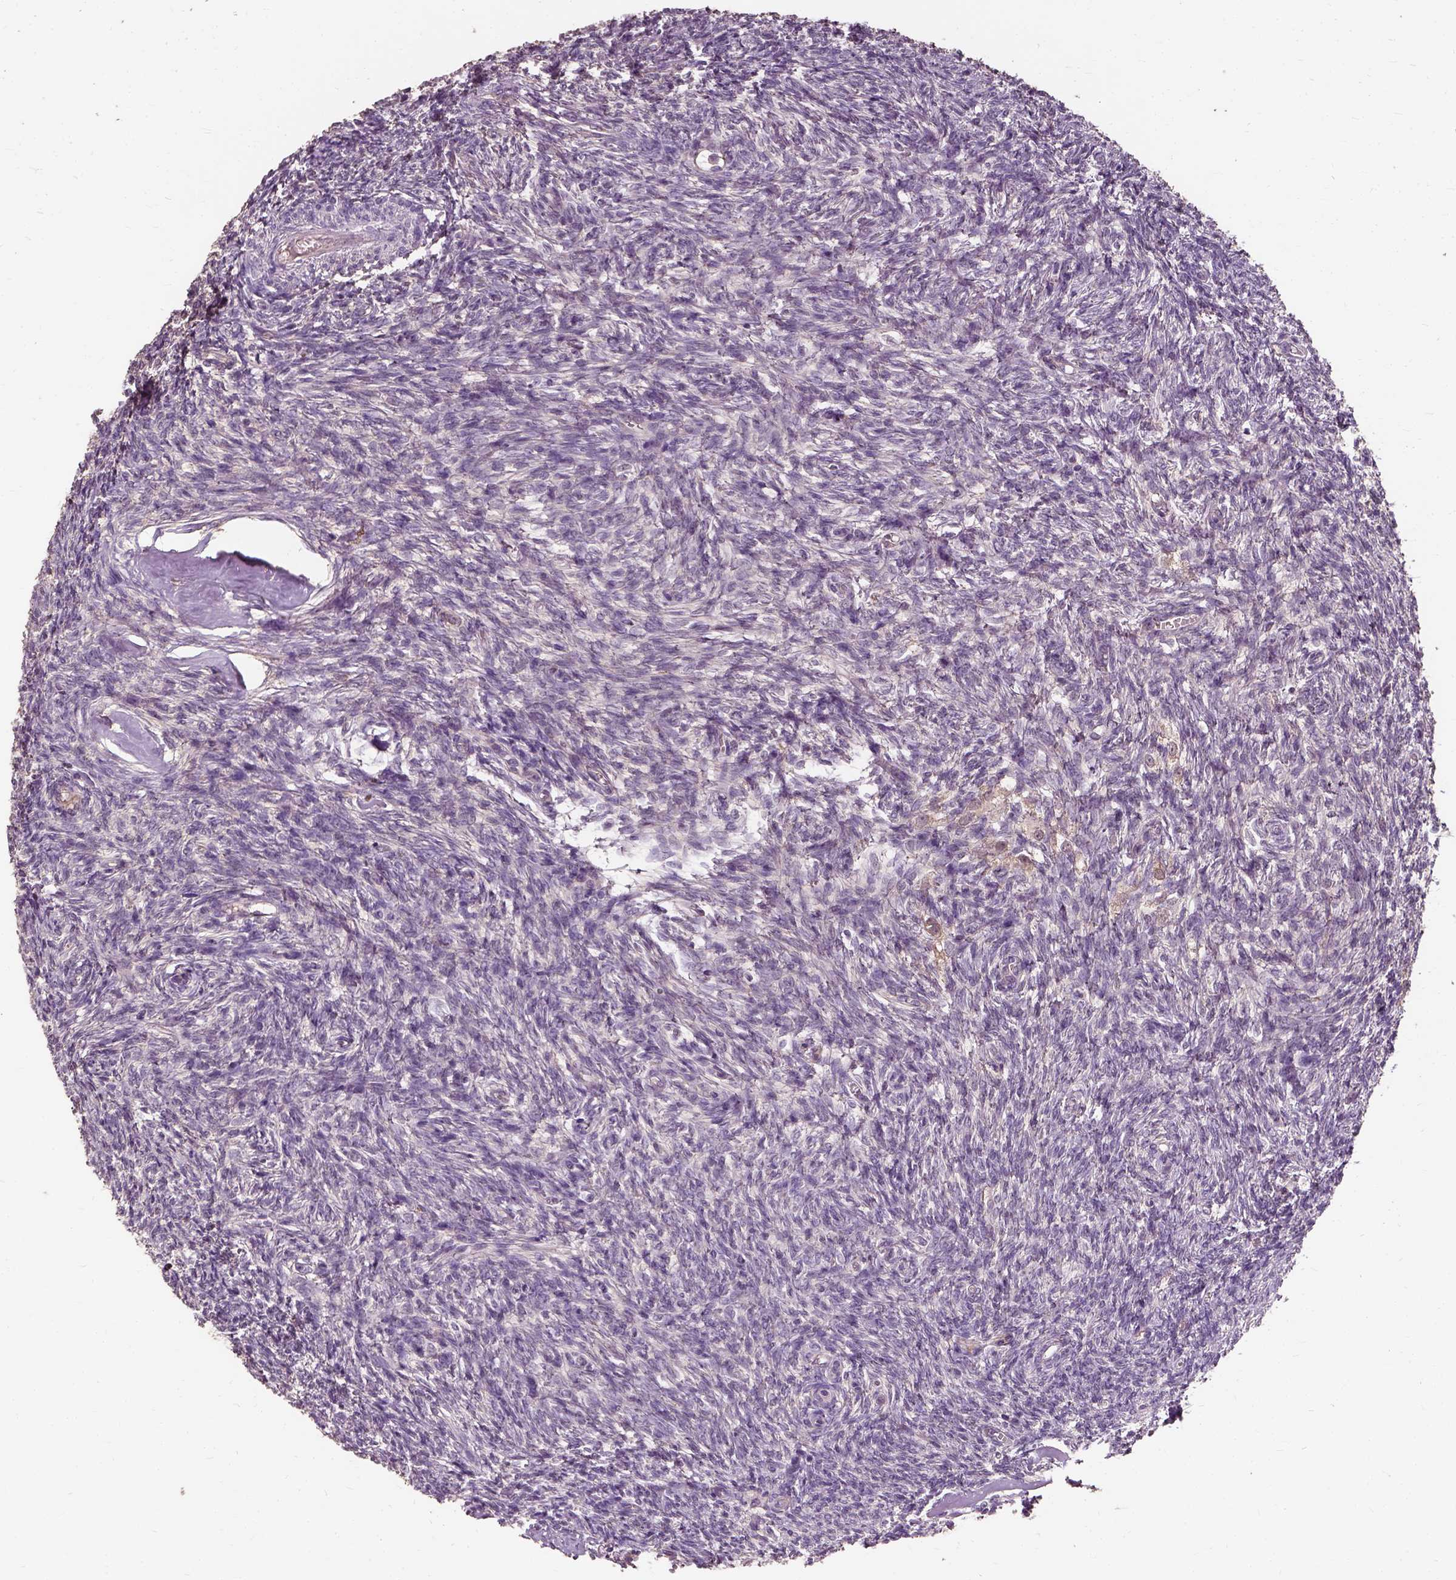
{"staining": {"intensity": "negative", "quantity": "none", "location": "none"}, "tissue": "ovary", "cell_type": "Follicle cells", "image_type": "normal", "snomed": [{"axis": "morphology", "description": "Normal tissue, NOS"}, {"axis": "topography", "description": "Ovary"}], "caption": "IHC photomicrograph of benign ovary stained for a protein (brown), which displays no expression in follicle cells.", "gene": "PEA15", "patient": {"sex": "female", "age": 43}}